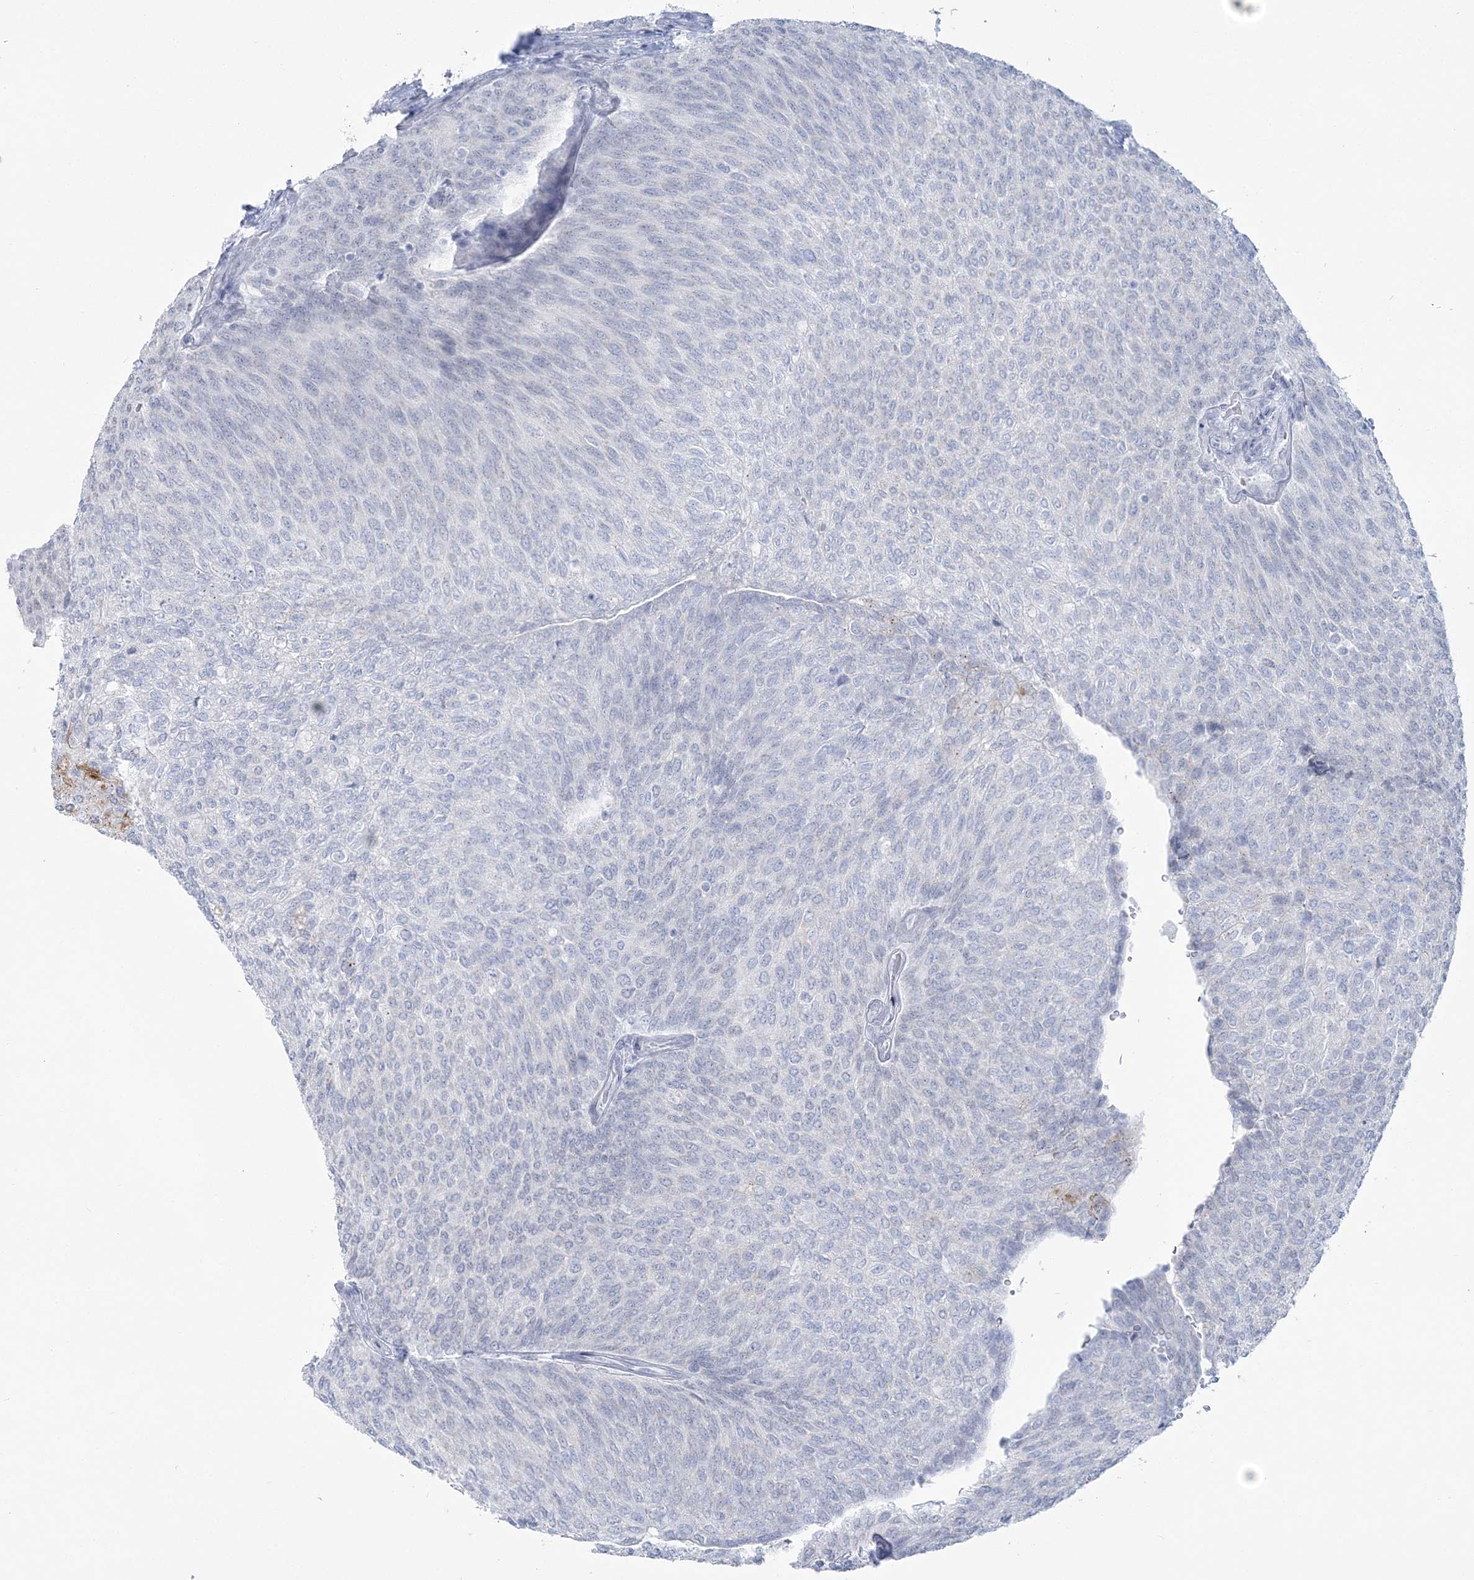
{"staining": {"intensity": "negative", "quantity": "none", "location": "none"}, "tissue": "urothelial cancer", "cell_type": "Tumor cells", "image_type": "cancer", "snomed": [{"axis": "morphology", "description": "Urothelial carcinoma, Low grade"}, {"axis": "topography", "description": "Urinary bladder"}], "caption": "Urothelial carcinoma (low-grade) stained for a protein using immunohistochemistry exhibits no expression tumor cells.", "gene": "ZNF843", "patient": {"sex": "female", "age": 79}}